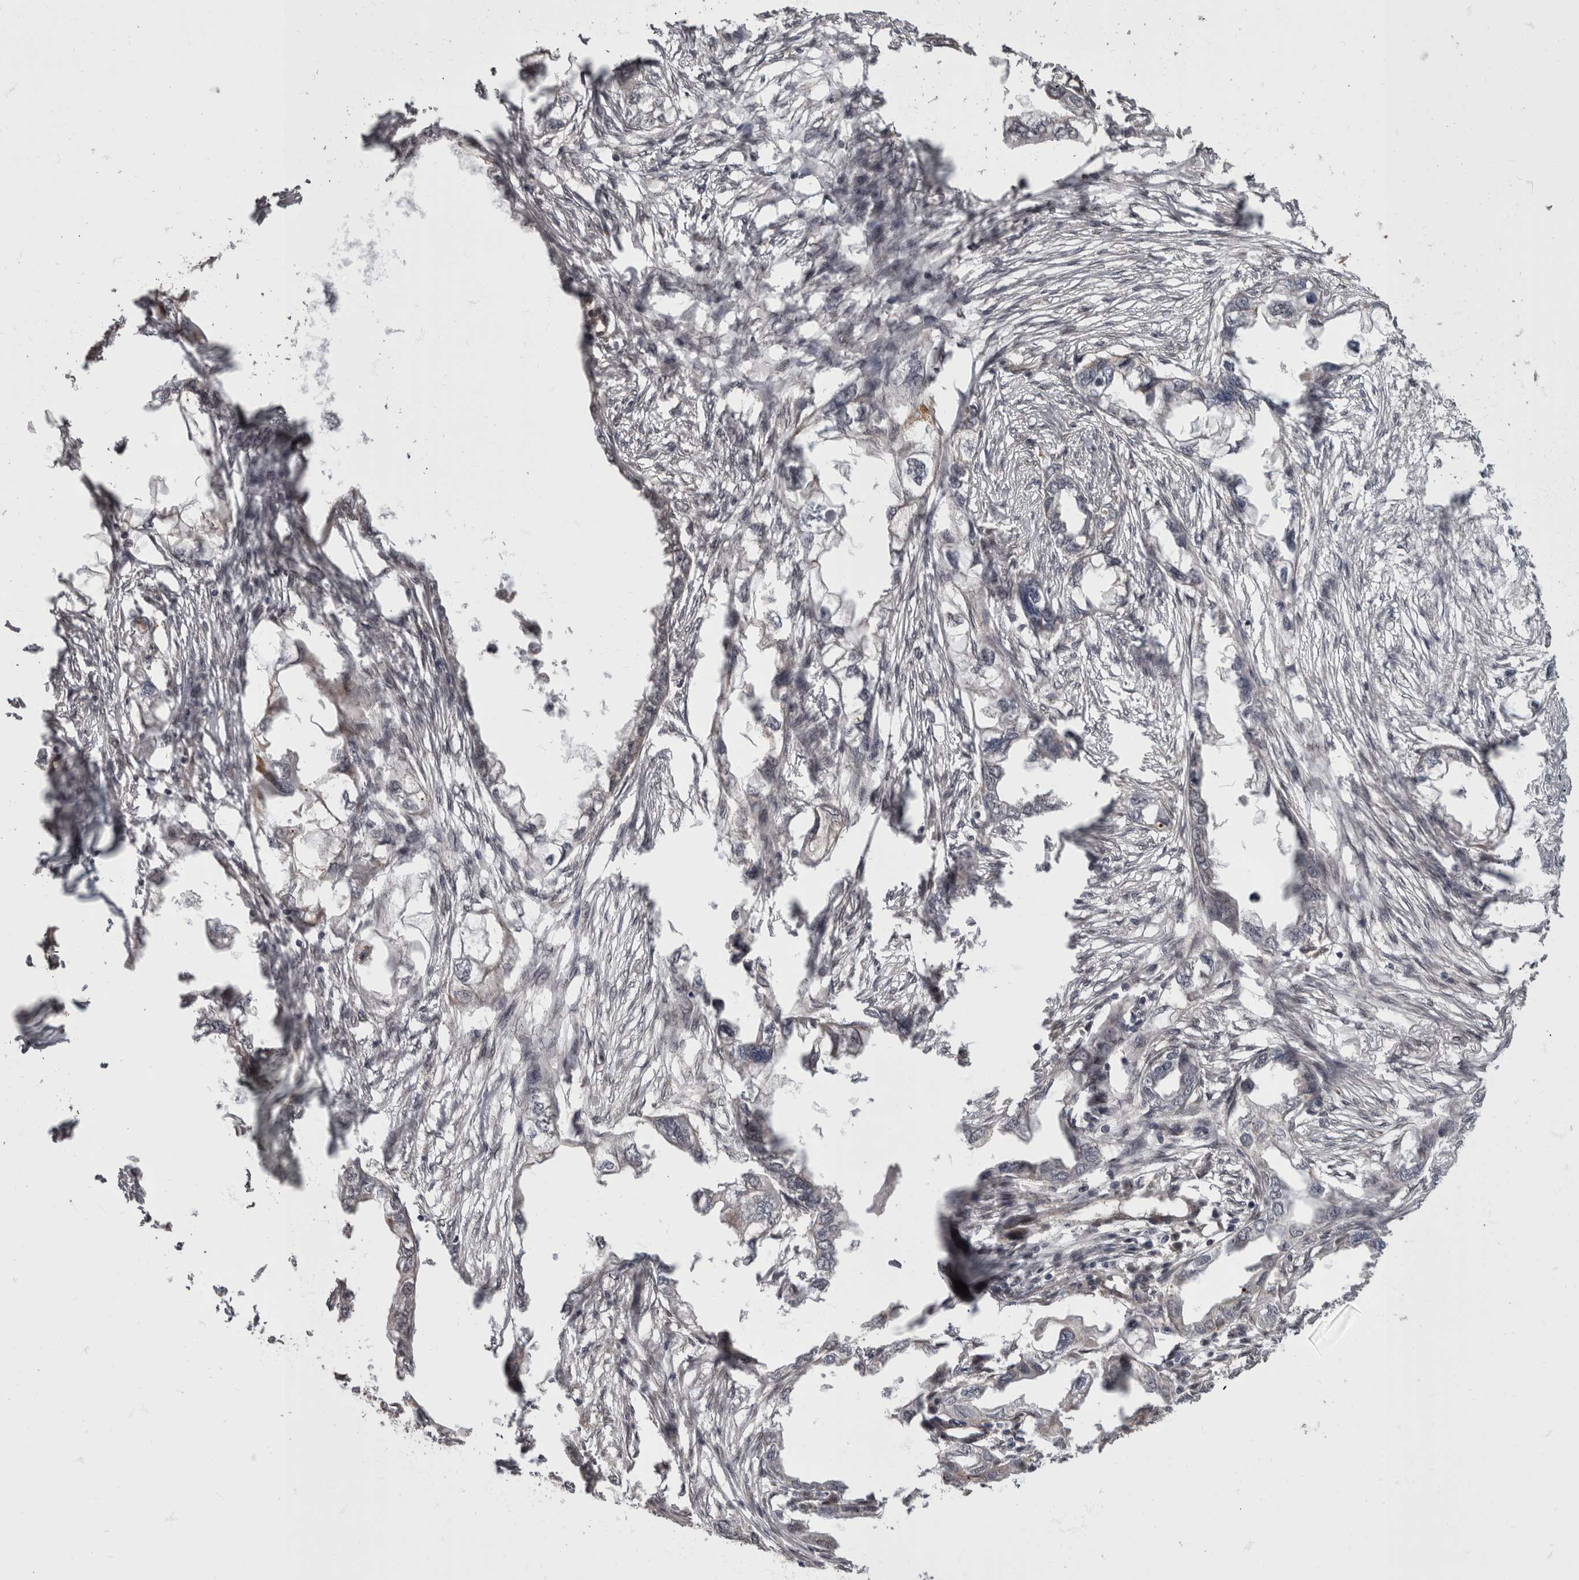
{"staining": {"intensity": "negative", "quantity": "none", "location": "none"}, "tissue": "endometrial cancer", "cell_type": "Tumor cells", "image_type": "cancer", "snomed": [{"axis": "morphology", "description": "Adenocarcinoma, NOS"}, {"axis": "morphology", "description": "Adenocarcinoma, metastatic, NOS"}, {"axis": "topography", "description": "Adipose tissue"}, {"axis": "topography", "description": "Endometrium"}], "caption": "A histopathology image of endometrial metastatic adenocarcinoma stained for a protein shows no brown staining in tumor cells.", "gene": "AKT3", "patient": {"sex": "female", "age": 67}}